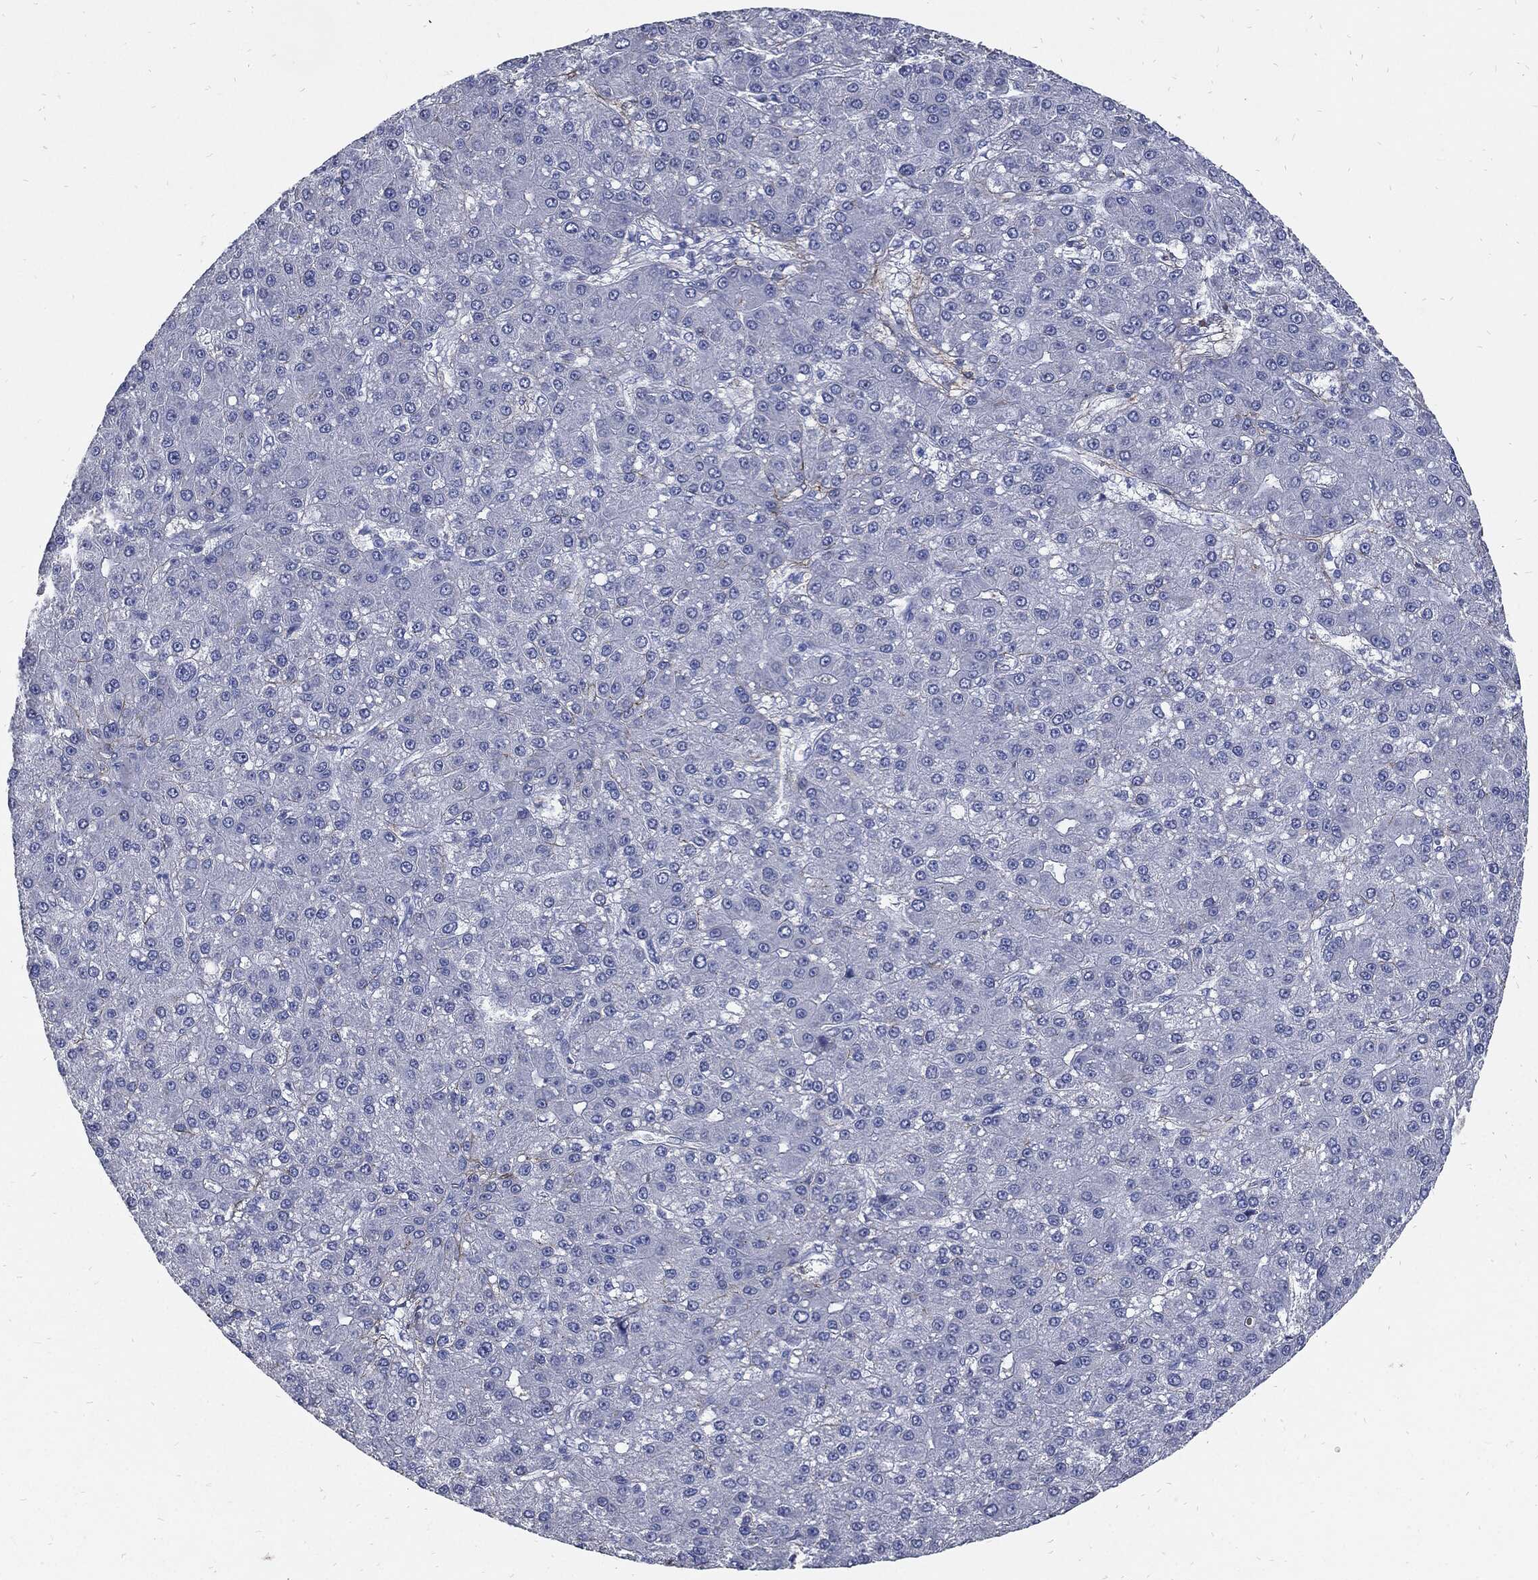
{"staining": {"intensity": "negative", "quantity": "none", "location": "none"}, "tissue": "liver cancer", "cell_type": "Tumor cells", "image_type": "cancer", "snomed": [{"axis": "morphology", "description": "Carcinoma, Hepatocellular, NOS"}, {"axis": "topography", "description": "Liver"}], "caption": "Tumor cells are negative for brown protein staining in hepatocellular carcinoma (liver).", "gene": "FBN1", "patient": {"sex": "male", "age": 67}}